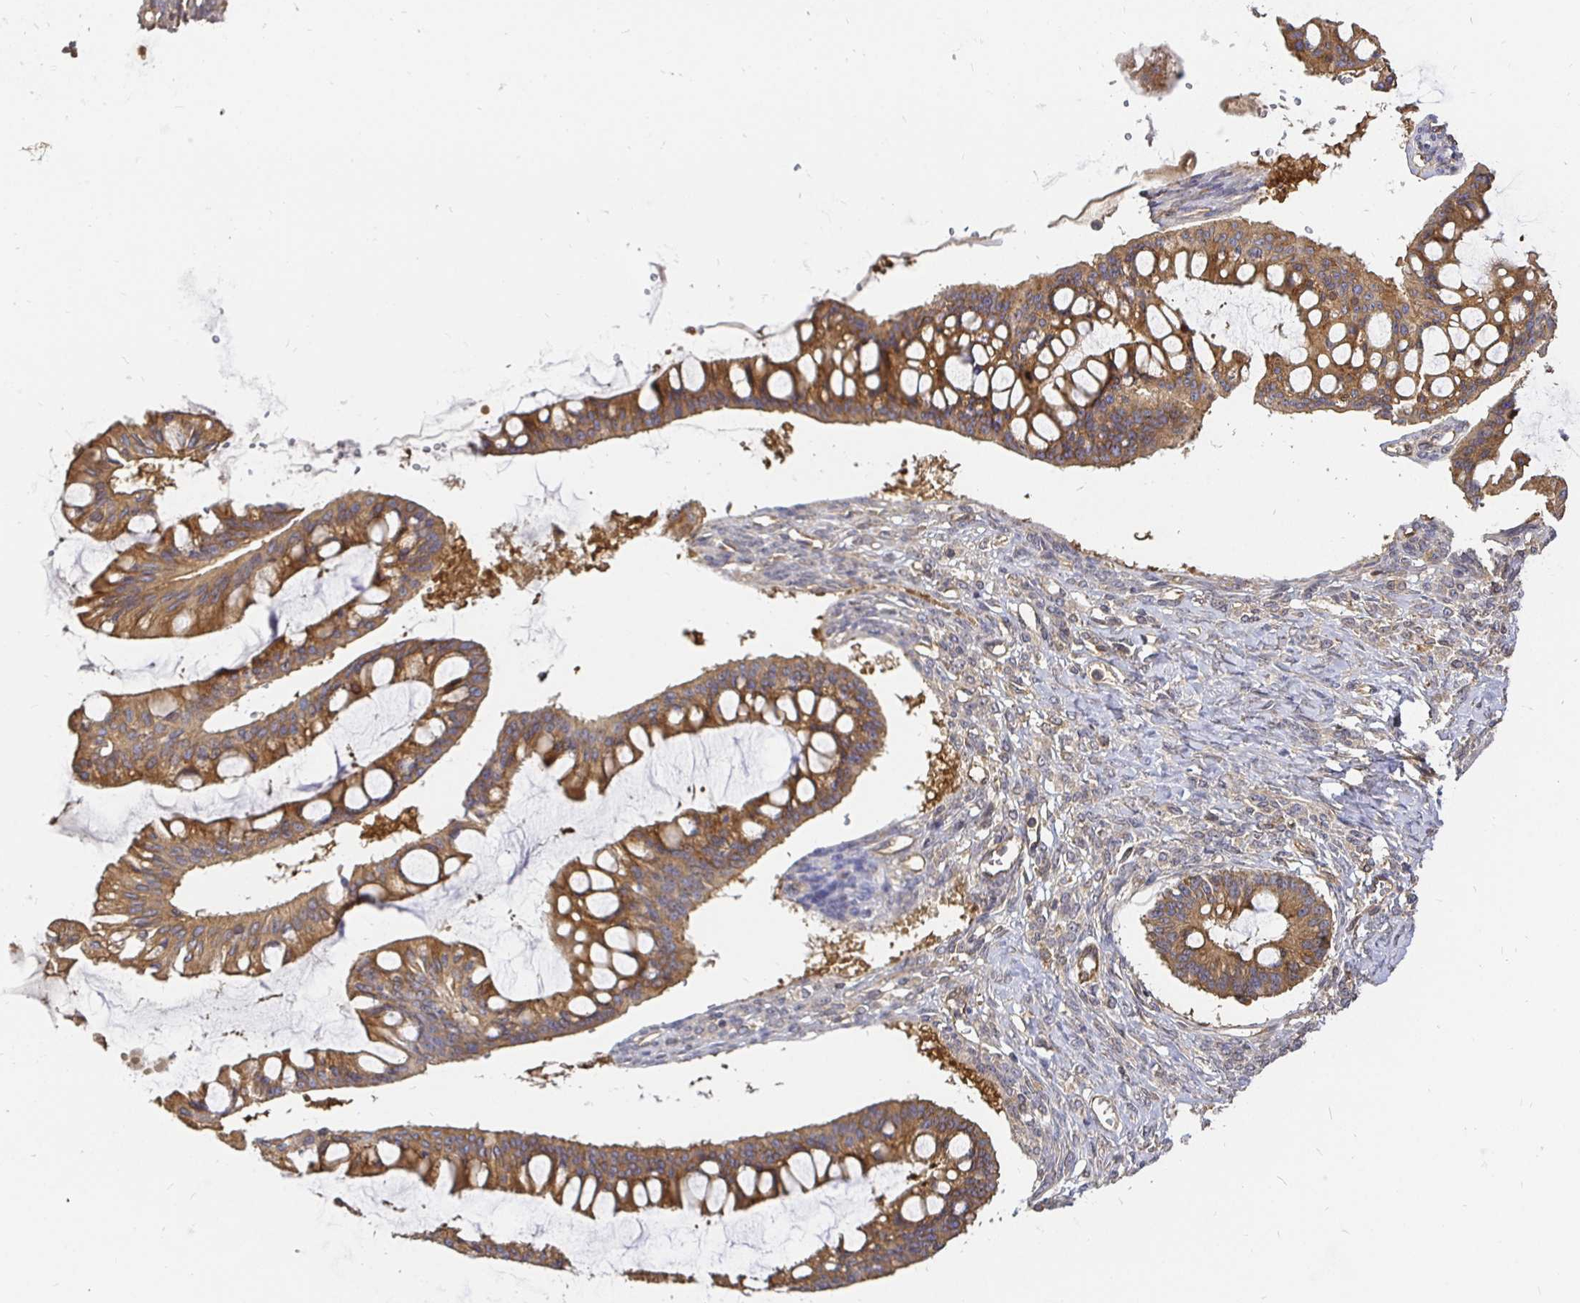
{"staining": {"intensity": "moderate", "quantity": ">75%", "location": "cytoplasmic/membranous"}, "tissue": "ovarian cancer", "cell_type": "Tumor cells", "image_type": "cancer", "snomed": [{"axis": "morphology", "description": "Cystadenocarcinoma, mucinous, NOS"}, {"axis": "topography", "description": "Ovary"}], "caption": "IHC of human ovarian mucinous cystadenocarcinoma exhibits medium levels of moderate cytoplasmic/membranous expression in about >75% of tumor cells. The protein is stained brown, and the nuclei are stained in blue (DAB IHC with brightfield microscopy, high magnification).", "gene": "KIF5B", "patient": {"sex": "female", "age": 73}}